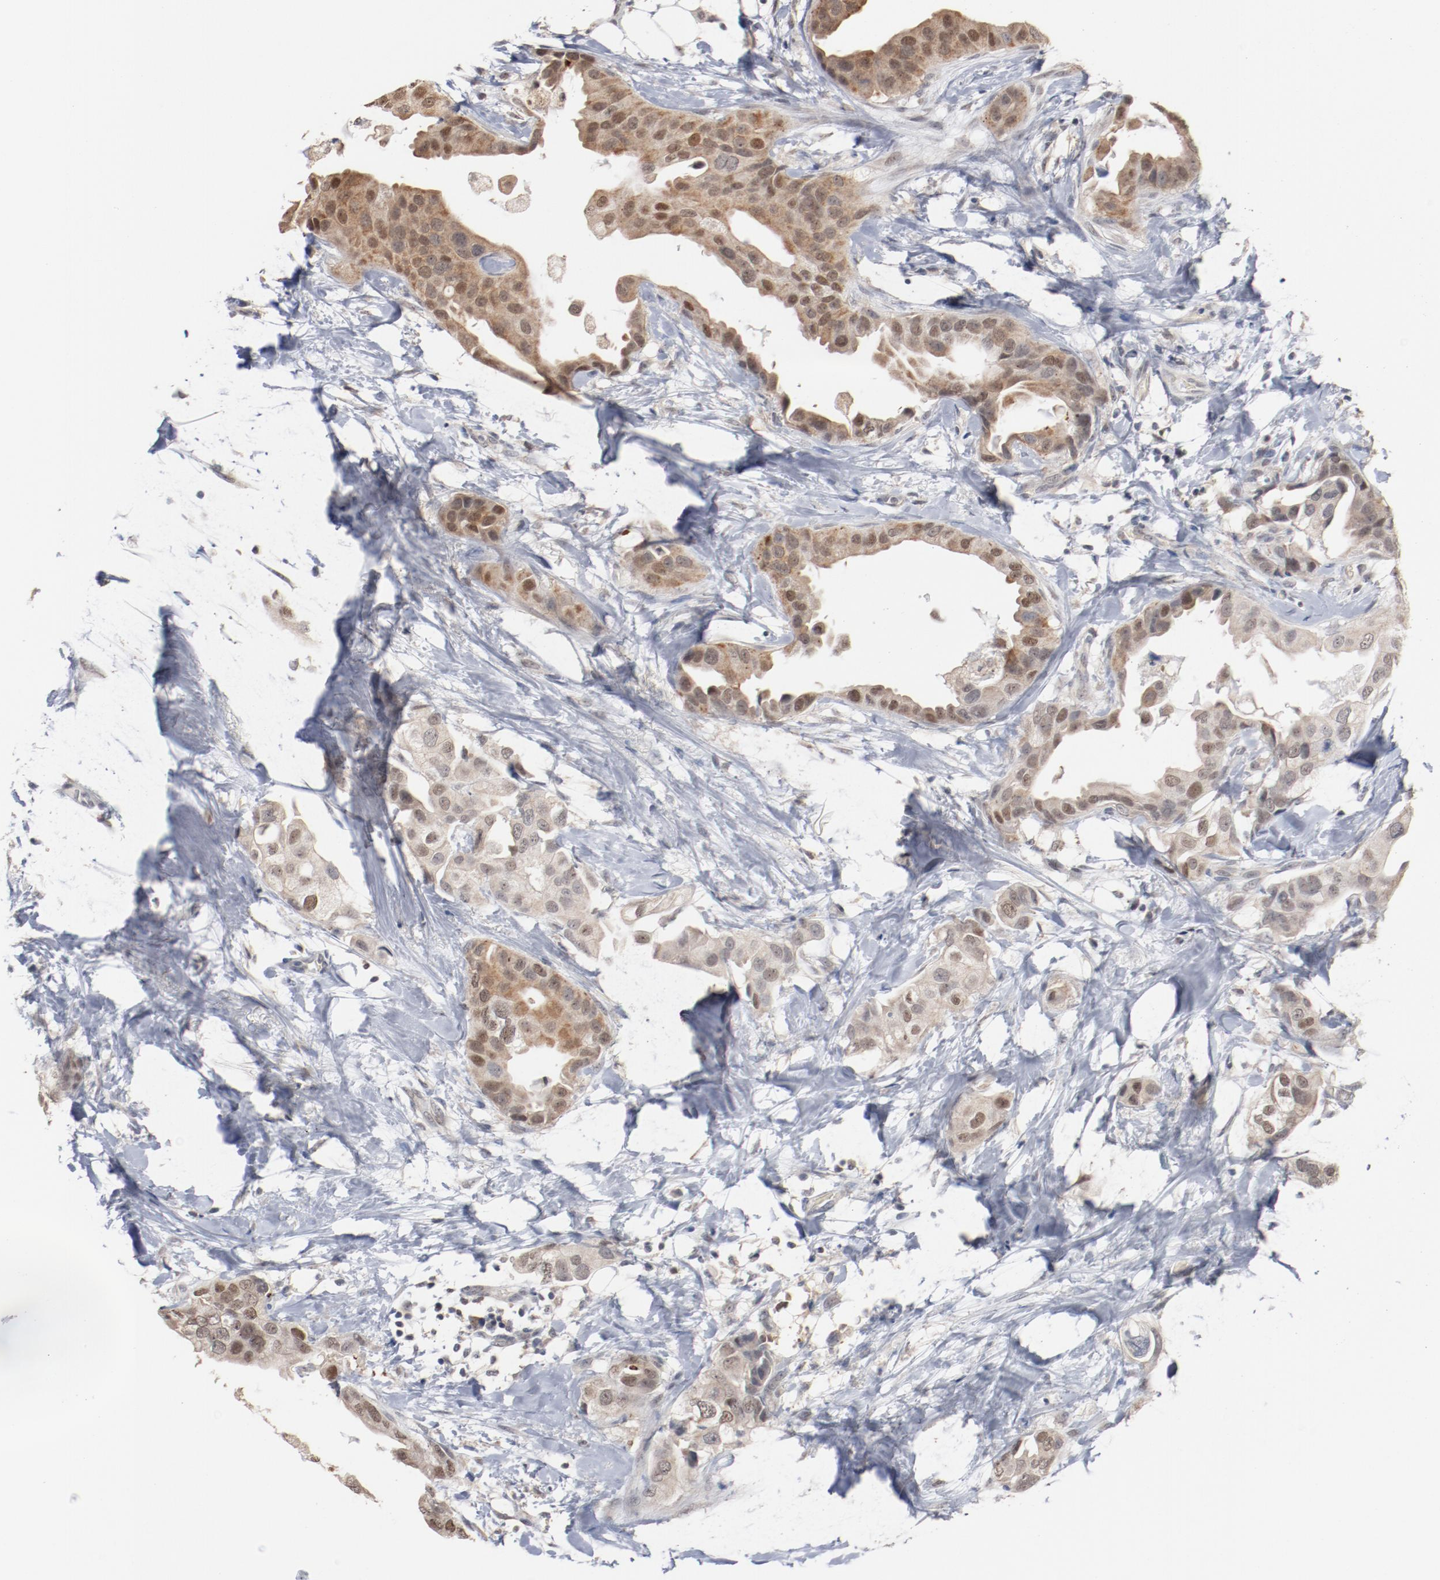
{"staining": {"intensity": "weak", "quantity": "25%-75%", "location": "cytoplasmic/membranous,nuclear"}, "tissue": "breast cancer", "cell_type": "Tumor cells", "image_type": "cancer", "snomed": [{"axis": "morphology", "description": "Duct carcinoma"}, {"axis": "topography", "description": "Breast"}], "caption": "Tumor cells reveal weak cytoplasmic/membranous and nuclear positivity in about 25%-75% of cells in breast cancer (invasive ductal carcinoma).", "gene": "ERICH1", "patient": {"sex": "female", "age": 40}}